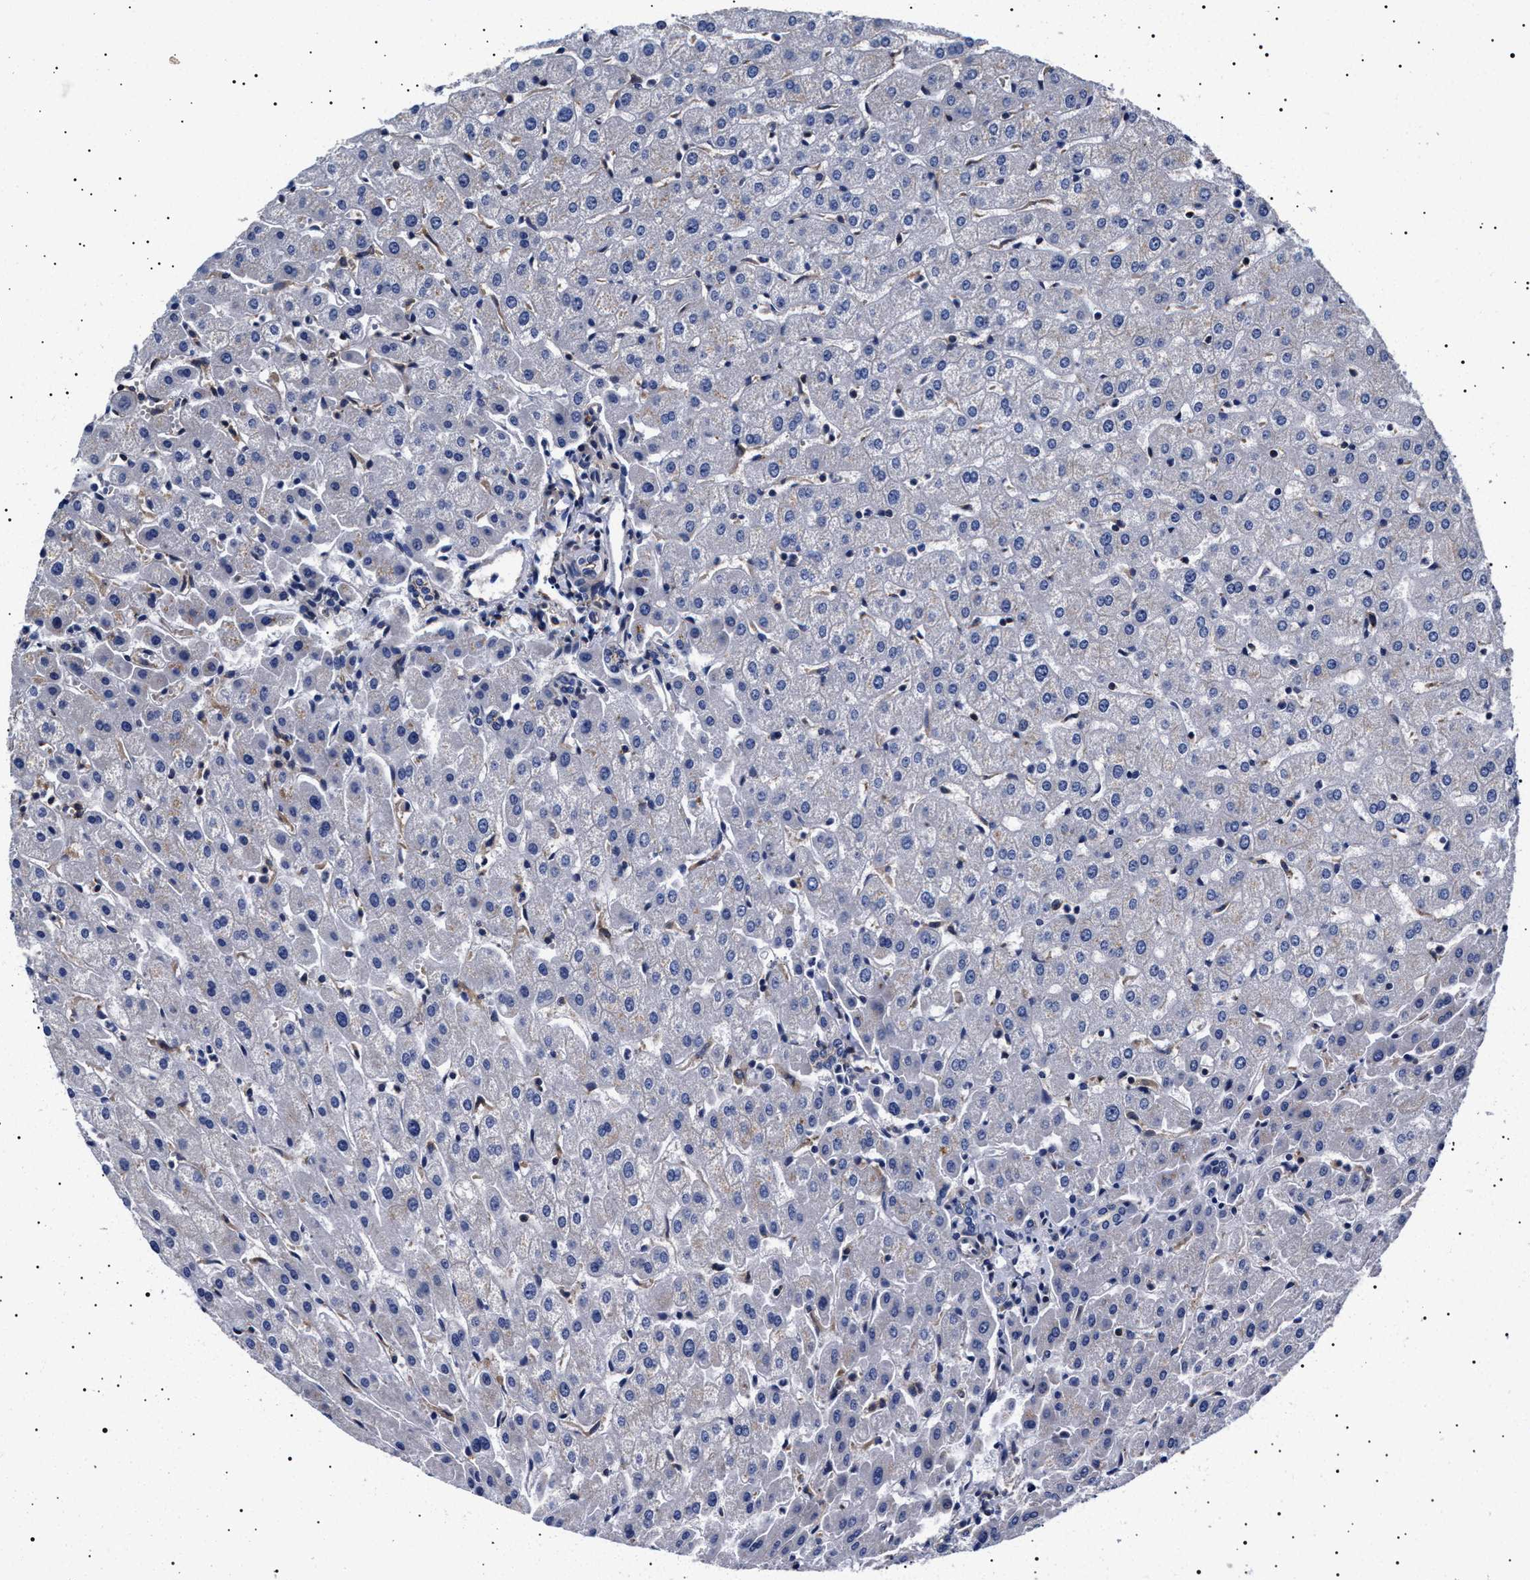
{"staining": {"intensity": "negative", "quantity": "none", "location": "none"}, "tissue": "liver", "cell_type": "Cholangiocytes", "image_type": "normal", "snomed": [{"axis": "morphology", "description": "Normal tissue, NOS"}, {"axis": "morphology", "description": "Fibrosis, NOS"}, {"axis": "topography", "description": "Liver"}], "caption": "DAB immunohistochemical staining of normal liver reveals no significant positivity in cholangiocytes. (DAB immunohistochemistry (IHC) visualized using brightfield microscopy, high magnification).", "gene": "SLC4A7", "patient": {"sex": "female", "age": 29}}